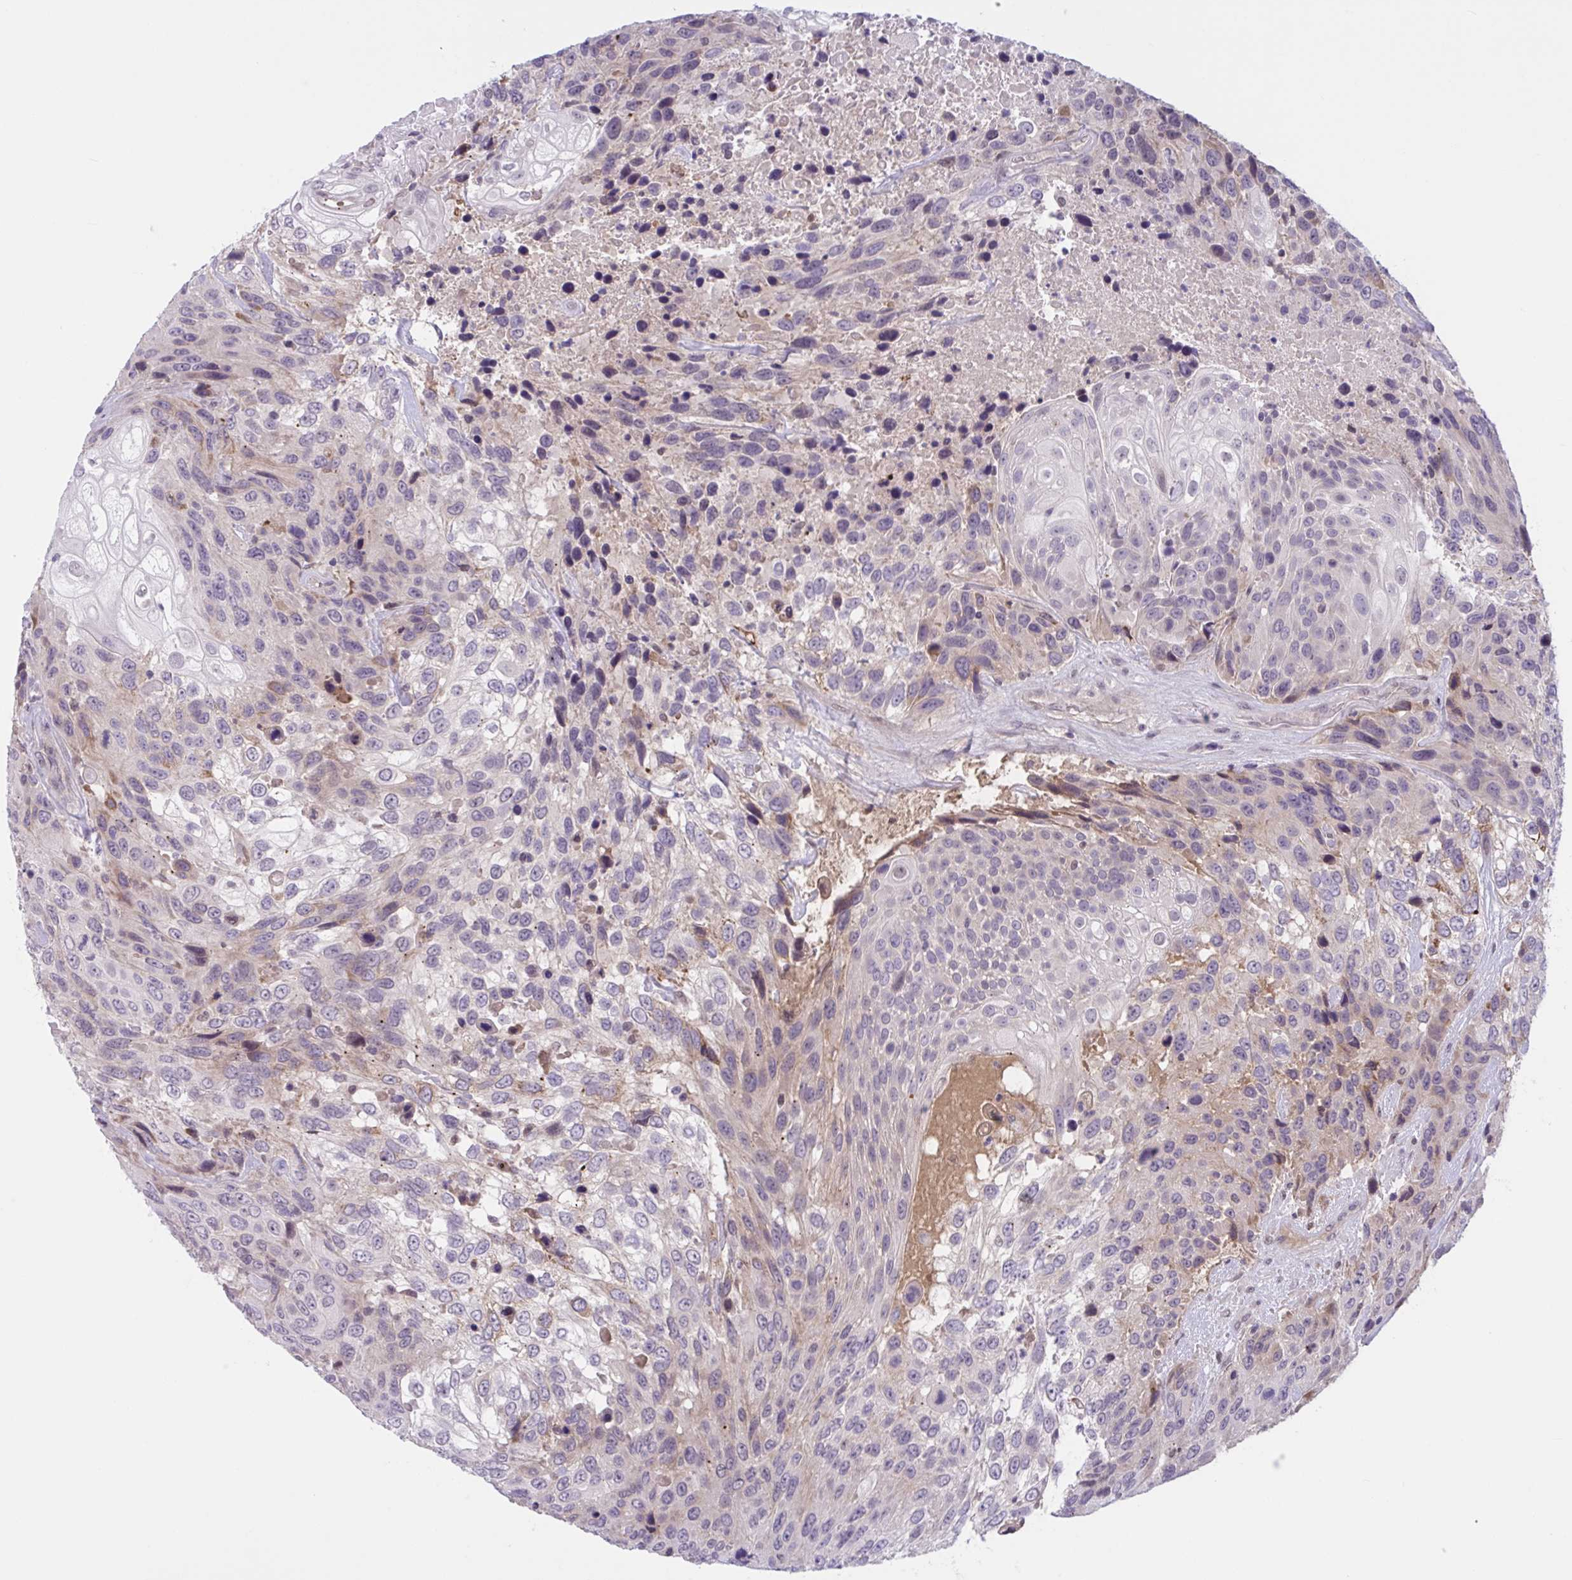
{"staining": {"intensity": "weak", "quantity": "<25%", "location": "cytoplasmic/membranous"}, "tissue": "urothelial cancer", "cell_type": "Tumor cells", "image_type": "cancer", "snomed": [{"axis": "morphology", "description": "Urothelial carcinoma, High grade"}, {"axis": "topography", "description": "Urinary bladder"}], "caption": "DAB (3,3'-diaminobenzidine) immunohistochemical staining of high-grade urothelial carcinoma shows no significant expression in tumor cells.", "gene": "TTC7B", "patient": {"sex": "female", "age": 70}}